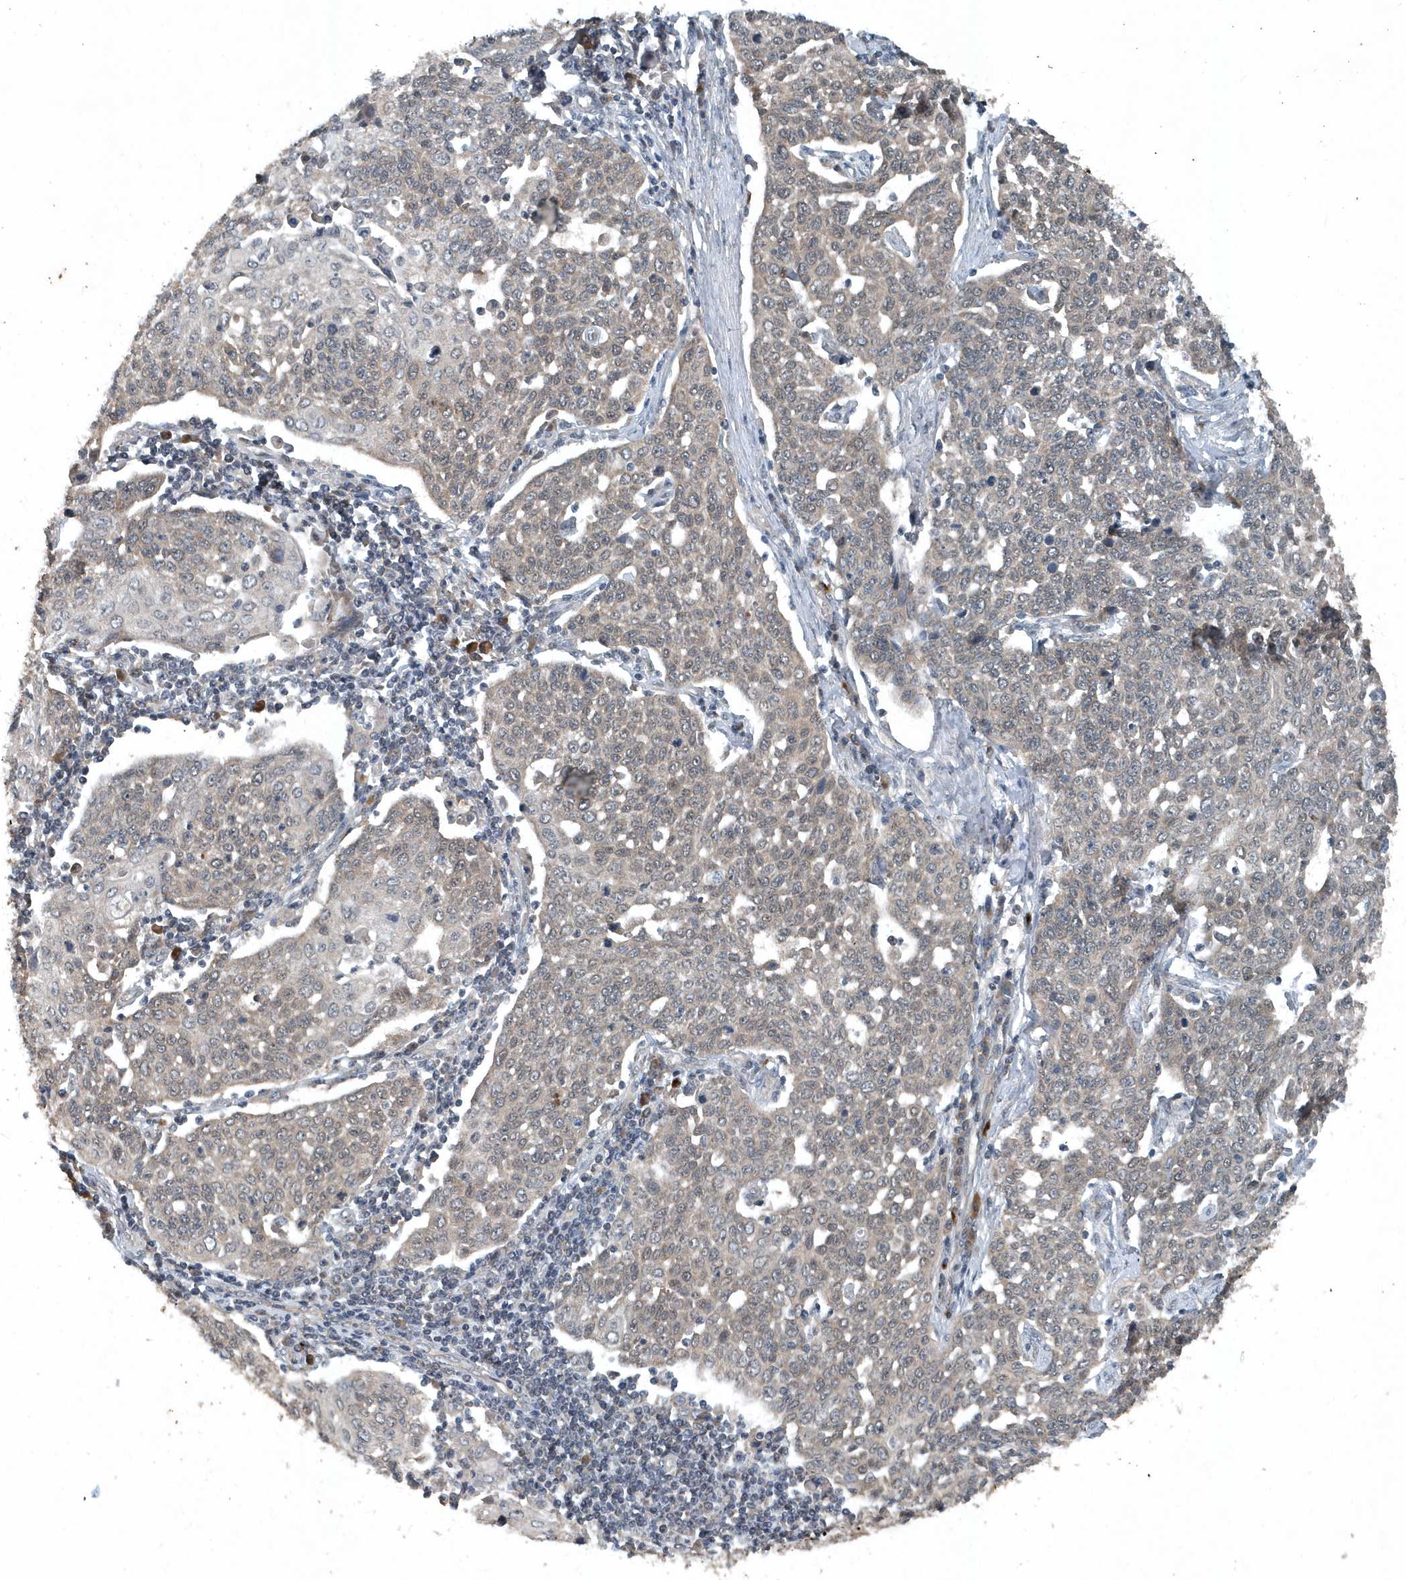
{"staining": {"intensity": "negative", "quantity": "none", "location": "none"}, "tissue": "cervical cancer", "cell_type": "Tumor cells", "image_type": "cancer", "snomed": [{"axis": "morphology", "description": "Squamous cell carcinoma, NOS"}, {"axis": "topography", "description": "Cervix"}], "caption": "Cervical squamous cell carcinoma was stained to show a protein in brown. There is no significant staining in tumor cells.", "gene": "SCFD2", "patient": {"sex": "female", "age": 34}}